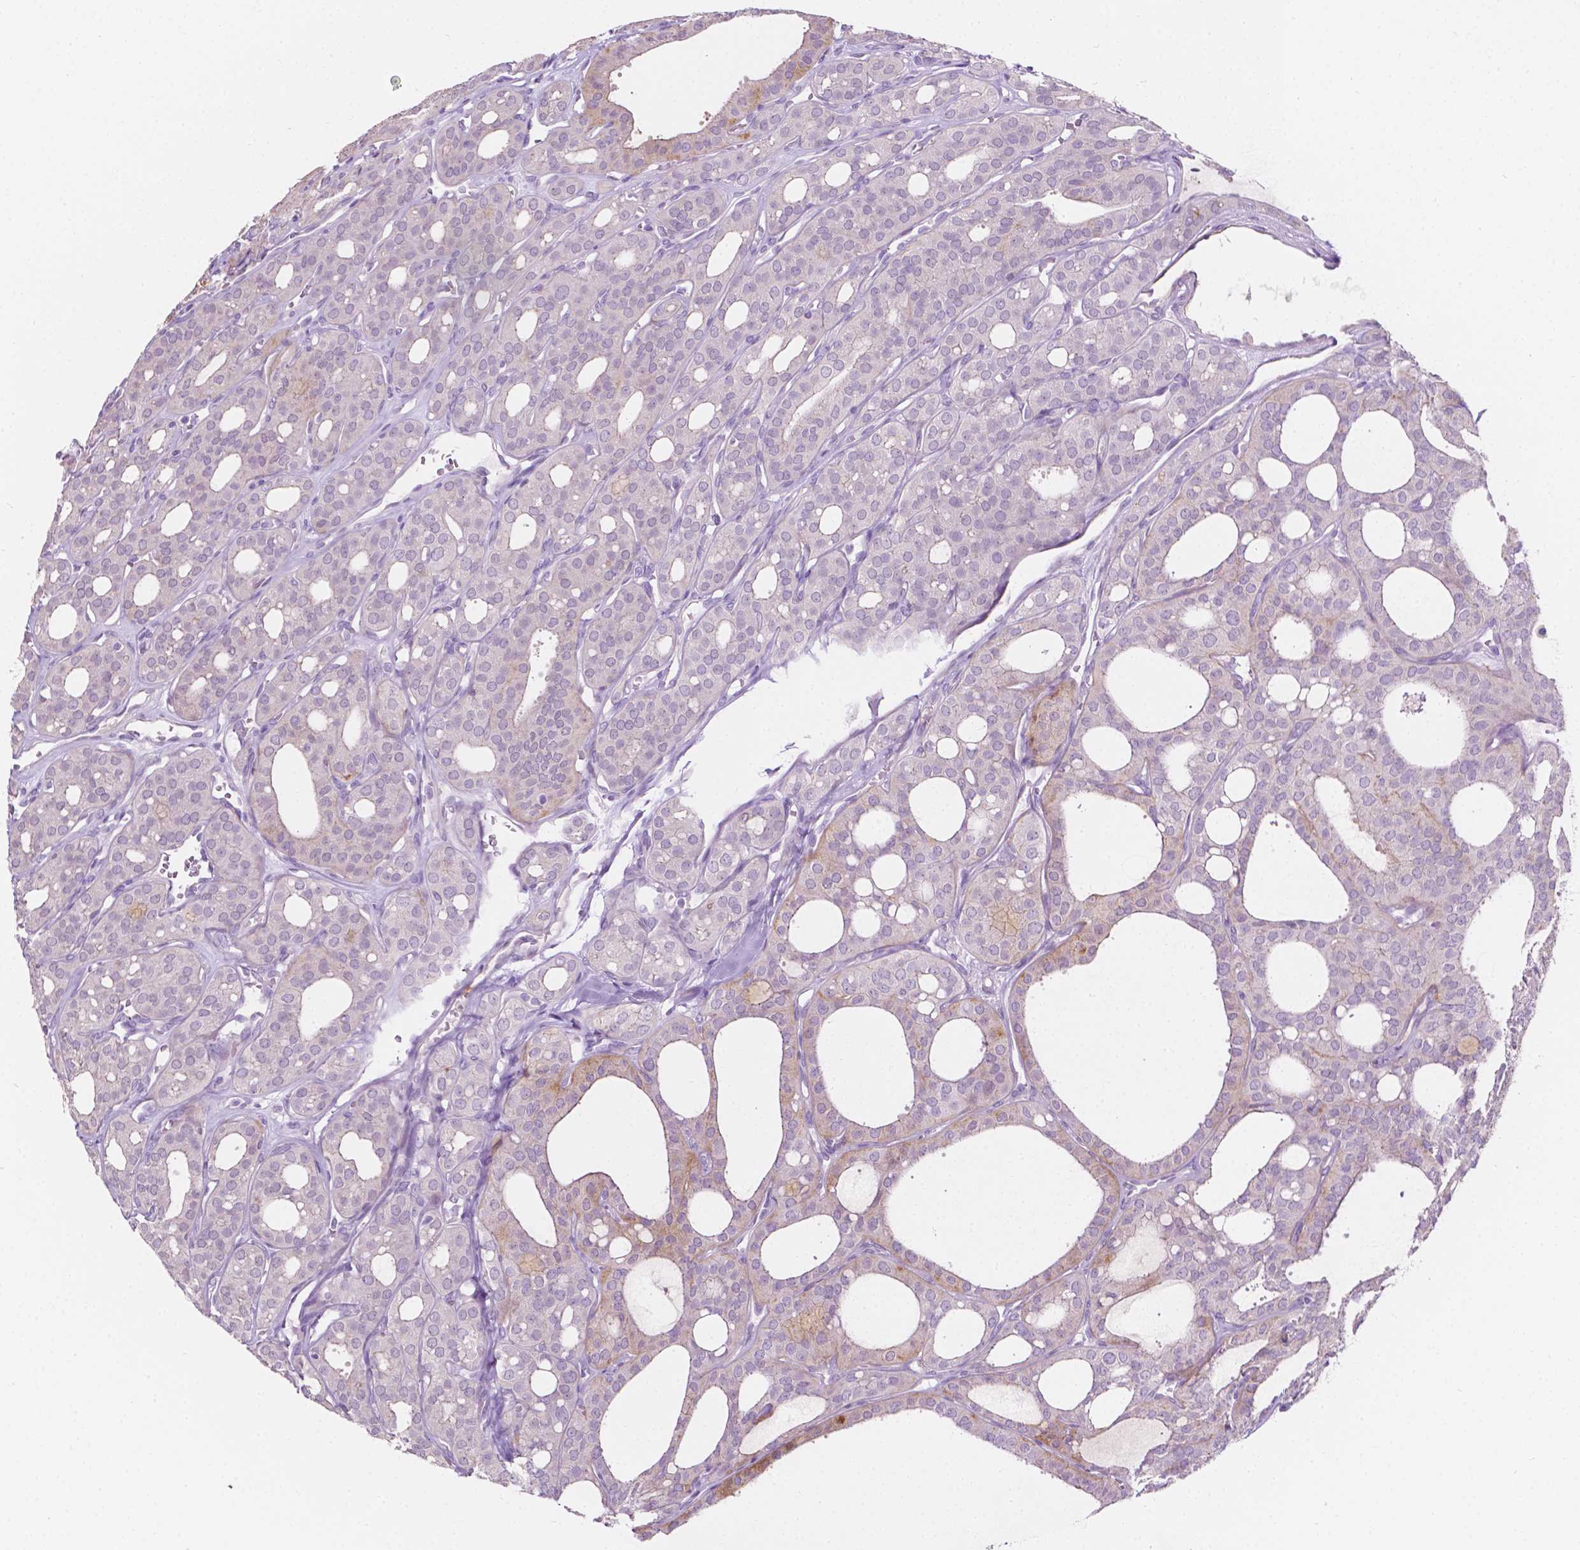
{"staining": {"intensity": "weak", "quantity": "<25%", "location": "cytoplasmic/membranous"}, "tissue": "thyroid cancer", "cell_type": "Tumor cells", "image_type": "cancer", "snomed": [{"axis": "morphology", "description": "Follicular adenoma carcinoma, NOS"}, {"axis": "topography", "description": "Thyroid gland"}], "caption": "Thyroid follicular adenoma carcinoma was stained to show a protein in brown. There is no significant expression in tumor cells. (DAB (3,3'-diaminobenzidine) immunohistochemistry with hematoxylin counter stain).", "gene": "NOS1AP", "patient": {"sex": "male", "age": 75}}